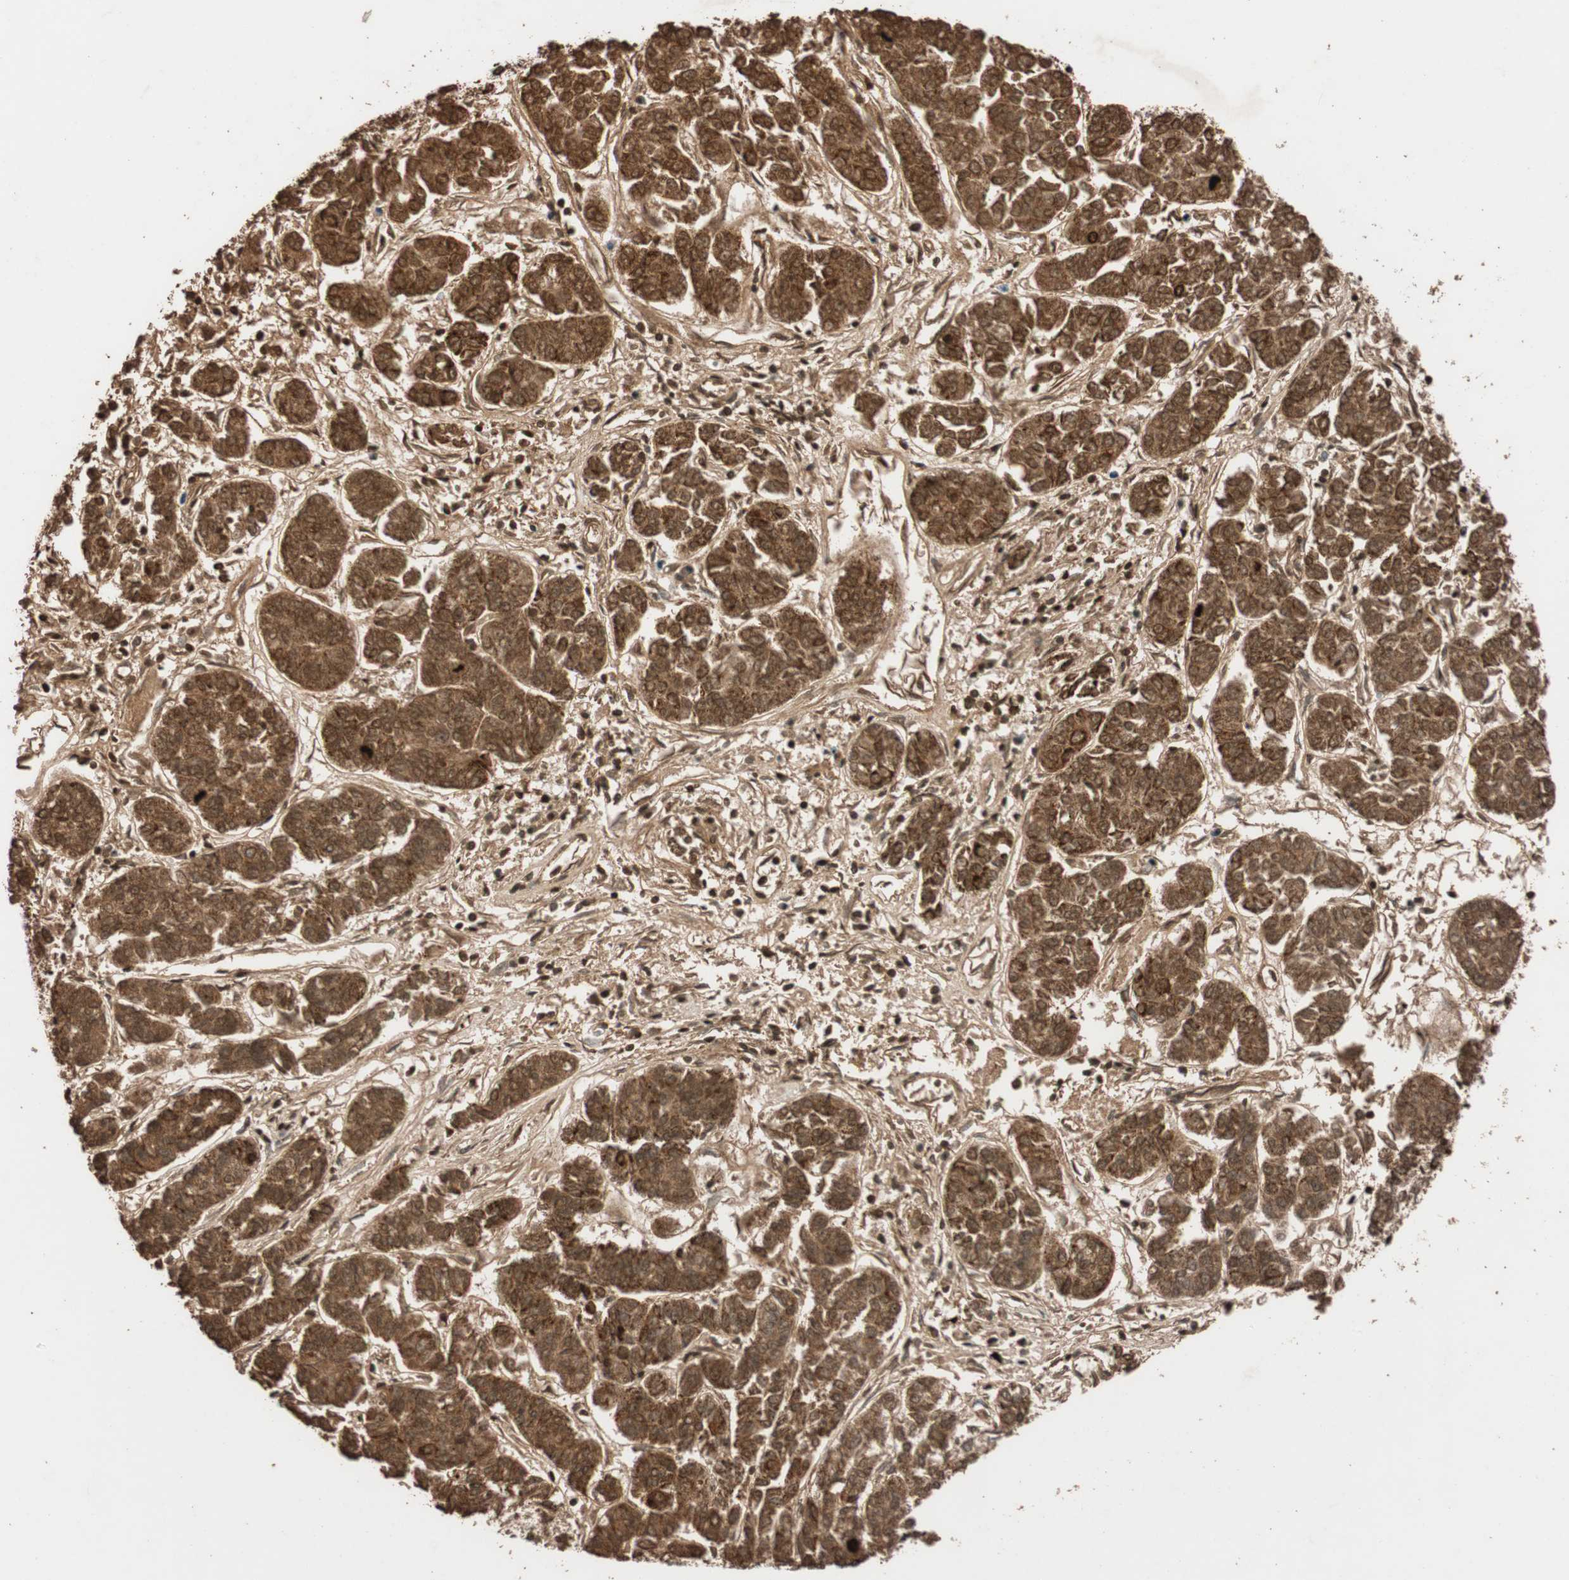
{"staining": {"intensity": "strong", "quantity": ">75%", "location": "cytoplasmic/membranous,nuclear"}, "tissue": "lung cancer", "cell_type": "Tumor cells", "image_type": "cancer", "snomed": [{"axis": "morphology", "description": "Adenocarcinoma, NOS"}, {"axis": "topography", "description": "Lung"}], "caption": "A high amount of strong cytoplasmic/membranous and nuclear expression is identified in approximately >75% of tumor cells in lung cancer tissue.", "gene": "ALKBH5", "patient": {"sex": "male", "age": 84}}